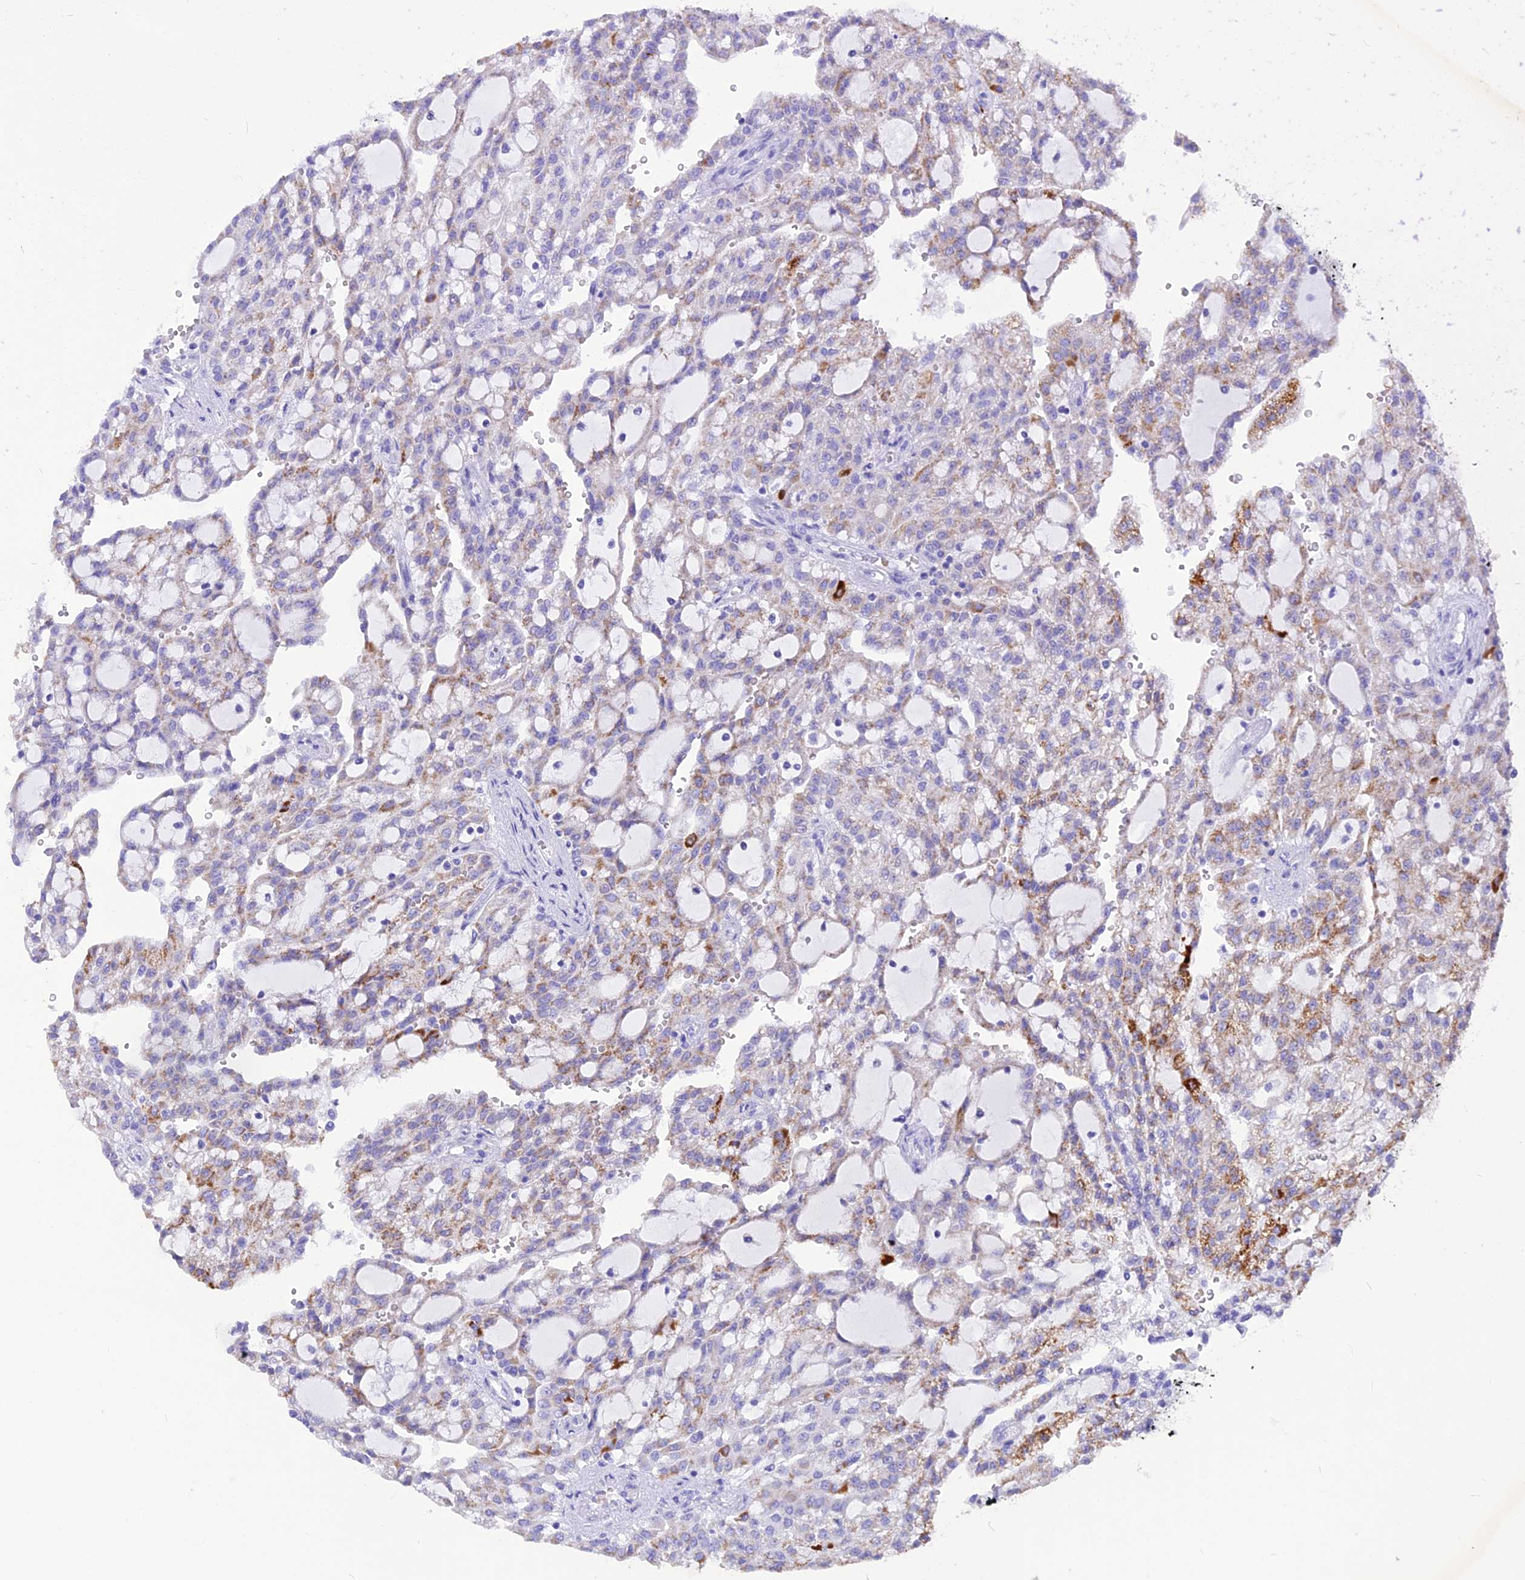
{"staining": {"intensity": "moderate", "quantity": "25%-75%", "location": "cytoplasmic/membranous"}, "tissue": "renal cancer", "cell_type": "Tumor cells", "image_type": "cancer", "snomed": [{"axis": "morphology", "description": "Adenocarcinoma, NOS"}, {"axis": "topography", "description": "Kidney"}], "caption": "Immunohistochemistry (DAB) staining of renal cancer displays moderate cytoplasmic/membranous protein staining in approximately 25%-75% of tumor cells.", "gene": "GLYATL1", "patient": {"sex": "male", "age": 63}}